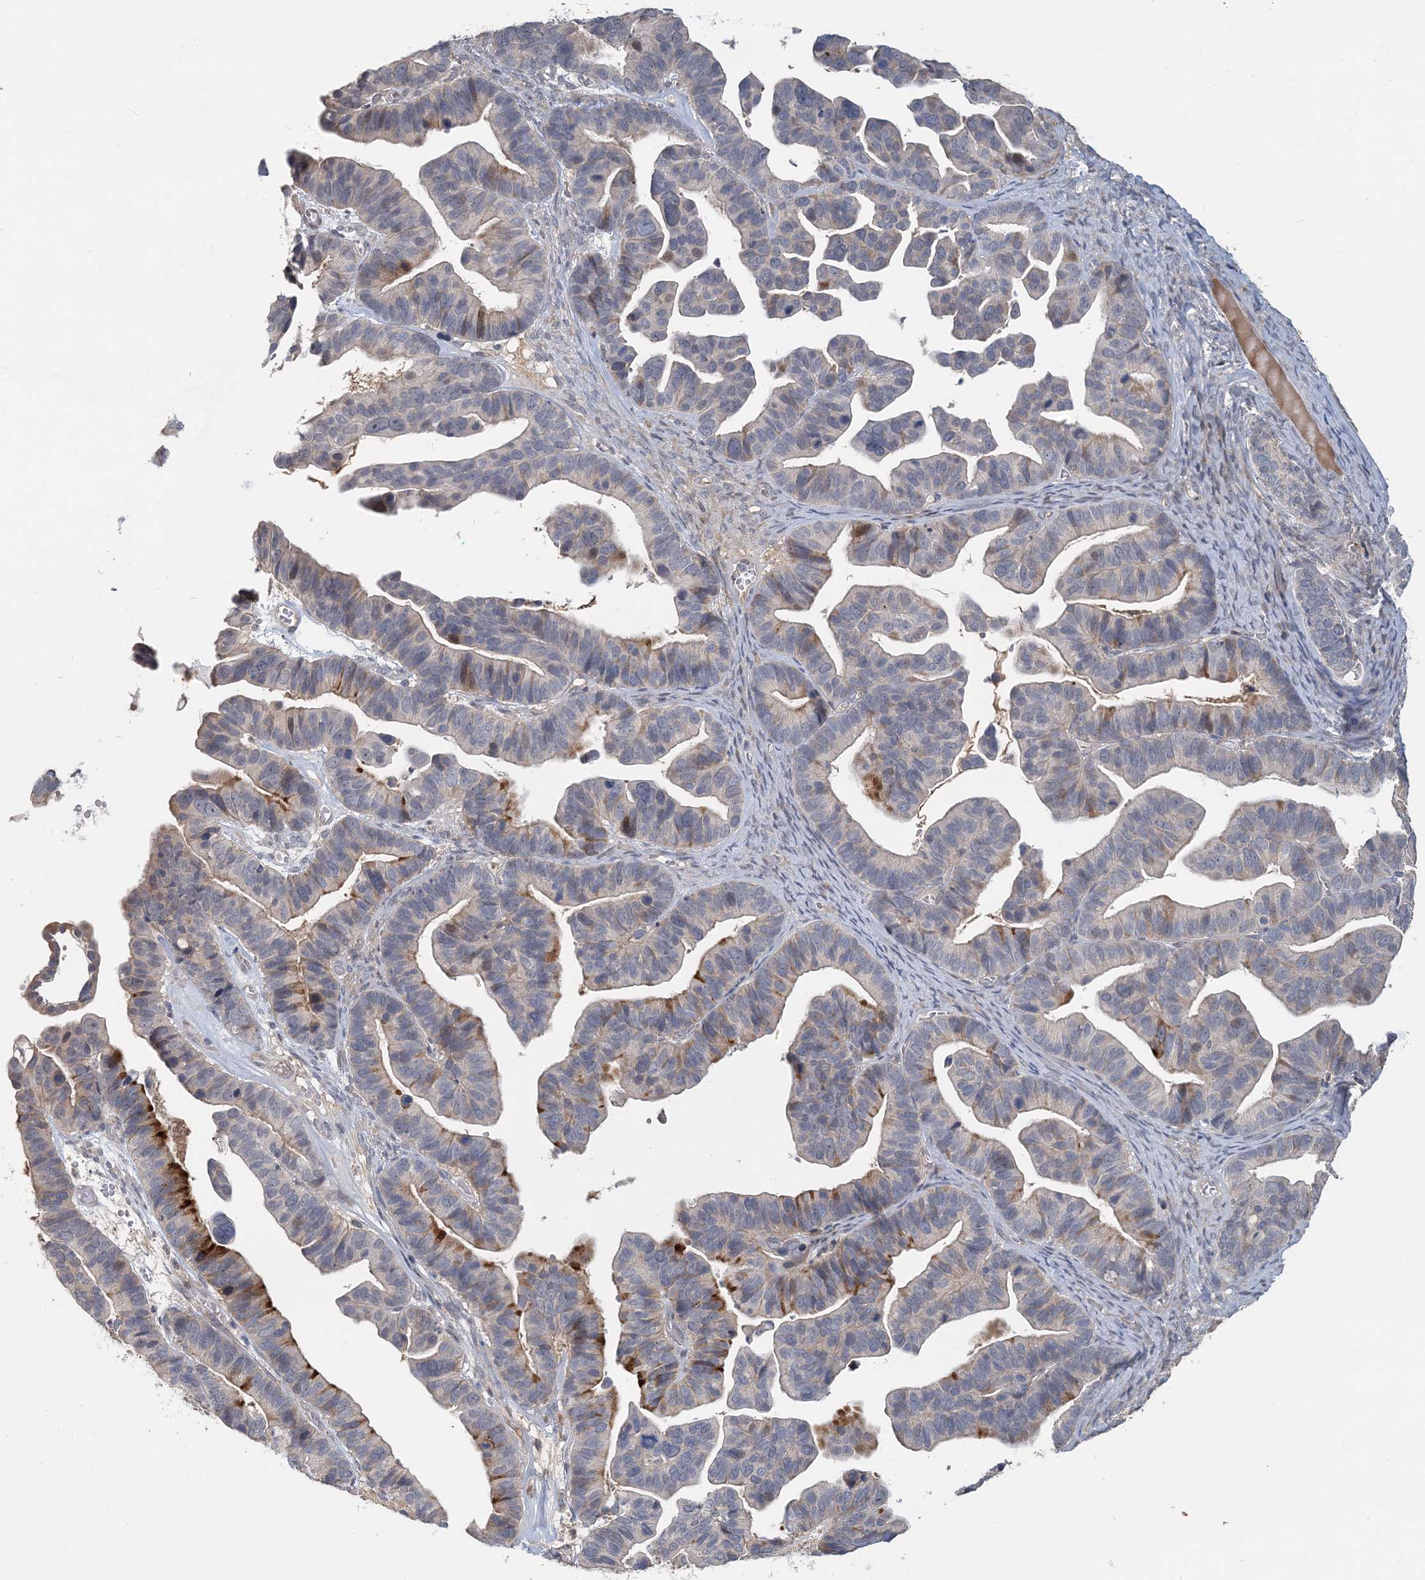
{"staining": {"intensity": "moderate", "quantity": "<25%", "location": "cytoplasmic/membranous"}, "tissue": "ovarian cancer", "cell_type": "Tumor cells", "image_type": "cancer", "snomed": [{"axis": "morphology", "description": "Cystadenocarcinoma, serous, NOS"}, {"axis": "topography", "description": "Ovary"}], "caption": "Moderate cytoplasmic/membranous protein expression is seen in approximately <25% of tumor cells in ovarian serous cystadenocarcinoma.", "gene": "RNF25", "patient": {"sex": "female", "age": 56}}